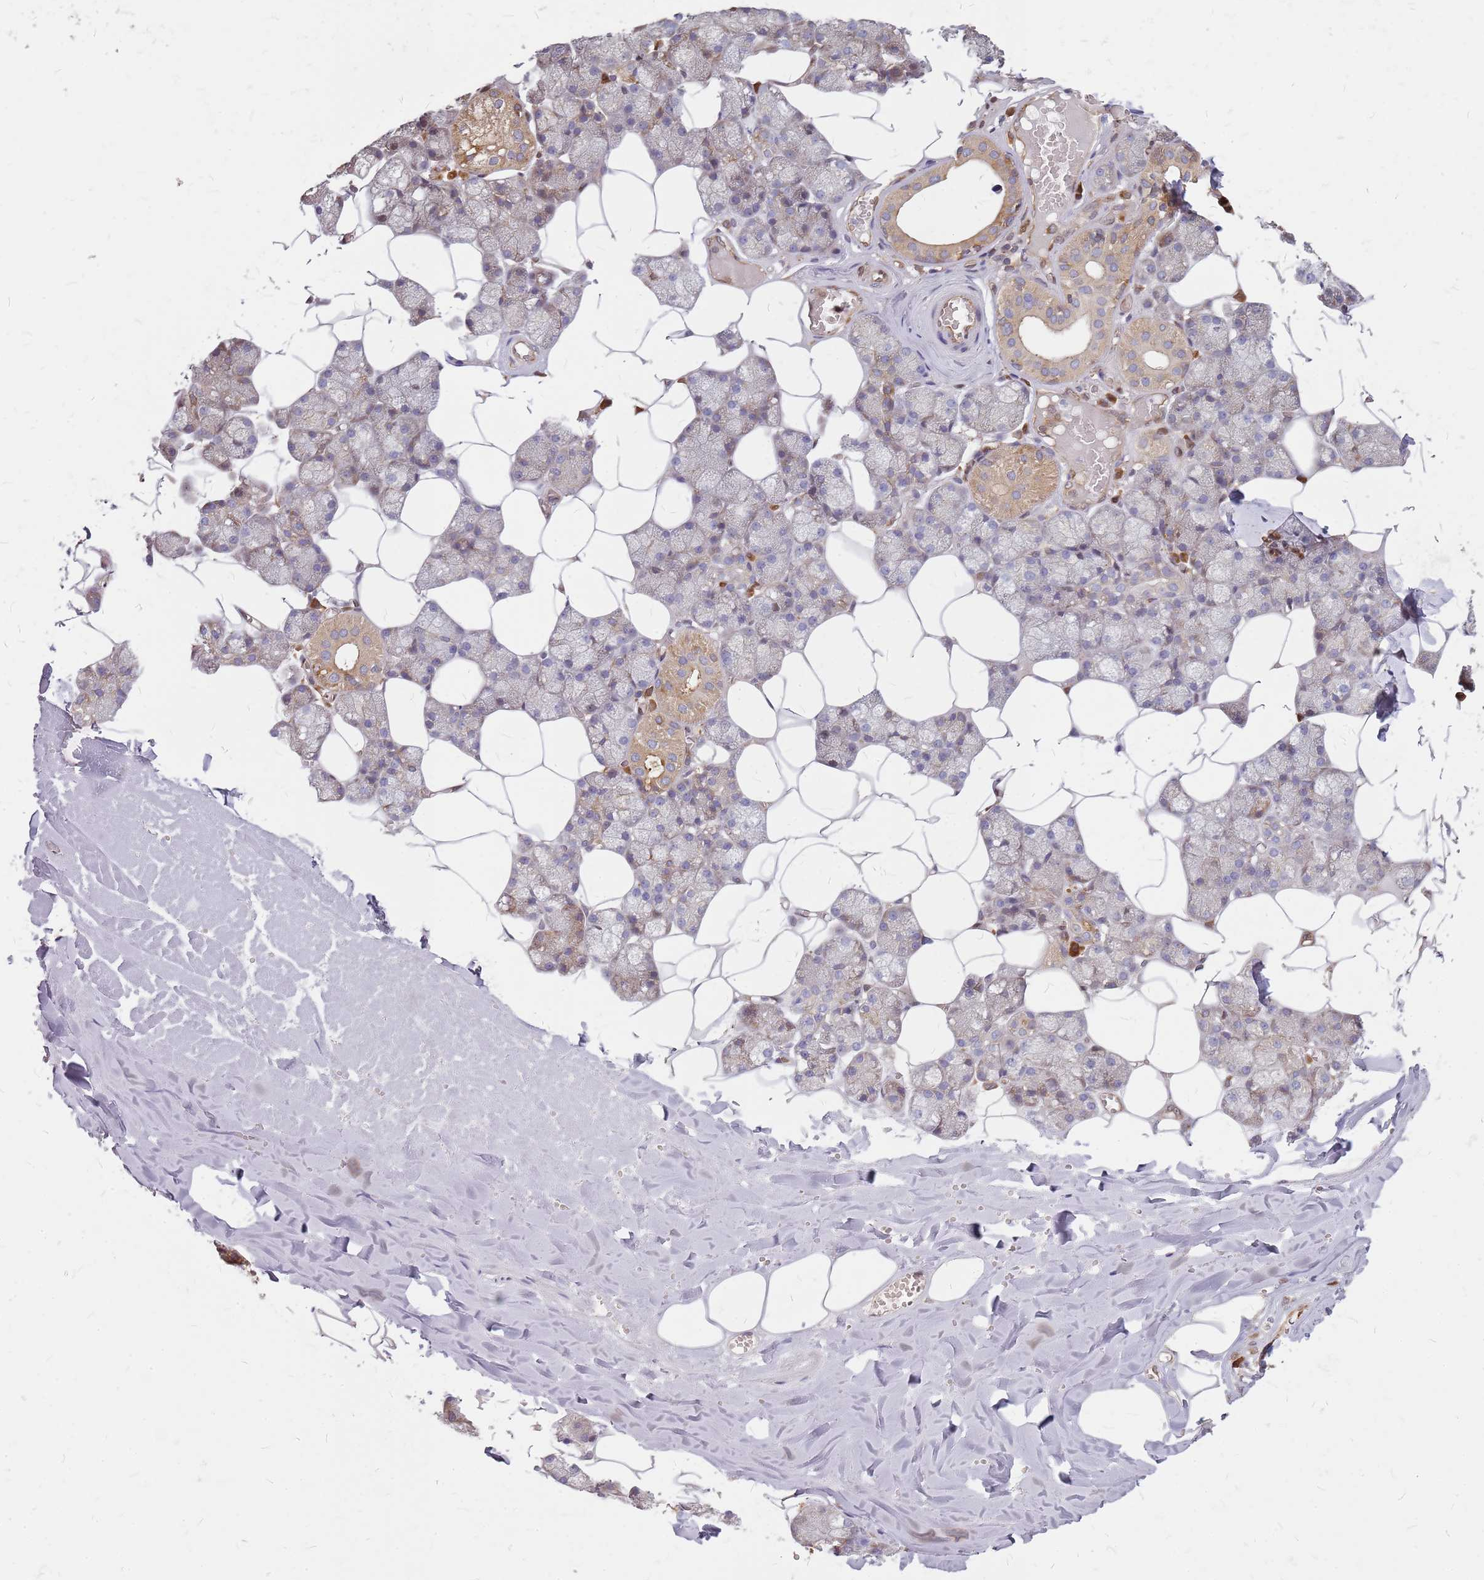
{"staining": {"intensity": "moderate", "quantity": "<25%", "location": "cytoplasmic/membranous"}, "tissue": "salivary gland", "cell_type": "Glandular cells", "image_type": "normal", "snomed": [{"axis": "morphology", "description": "Normal tissue, NOS"}, {"axis": "topography", "description": "Salivary gland"}], "caption": "Immunohistochemistry (IHC) photomicrograph of normal salivary gland: salivary gland stained using immunohistochemistry demonstrates low levels of moderate protein expression localized specifically in the cytoplasmic/membranous of glandular cells, appearing as a cytoplasmic/membranous brown color.", "gene": "HDX", "patient": {"sex": "male", "age": 62}}